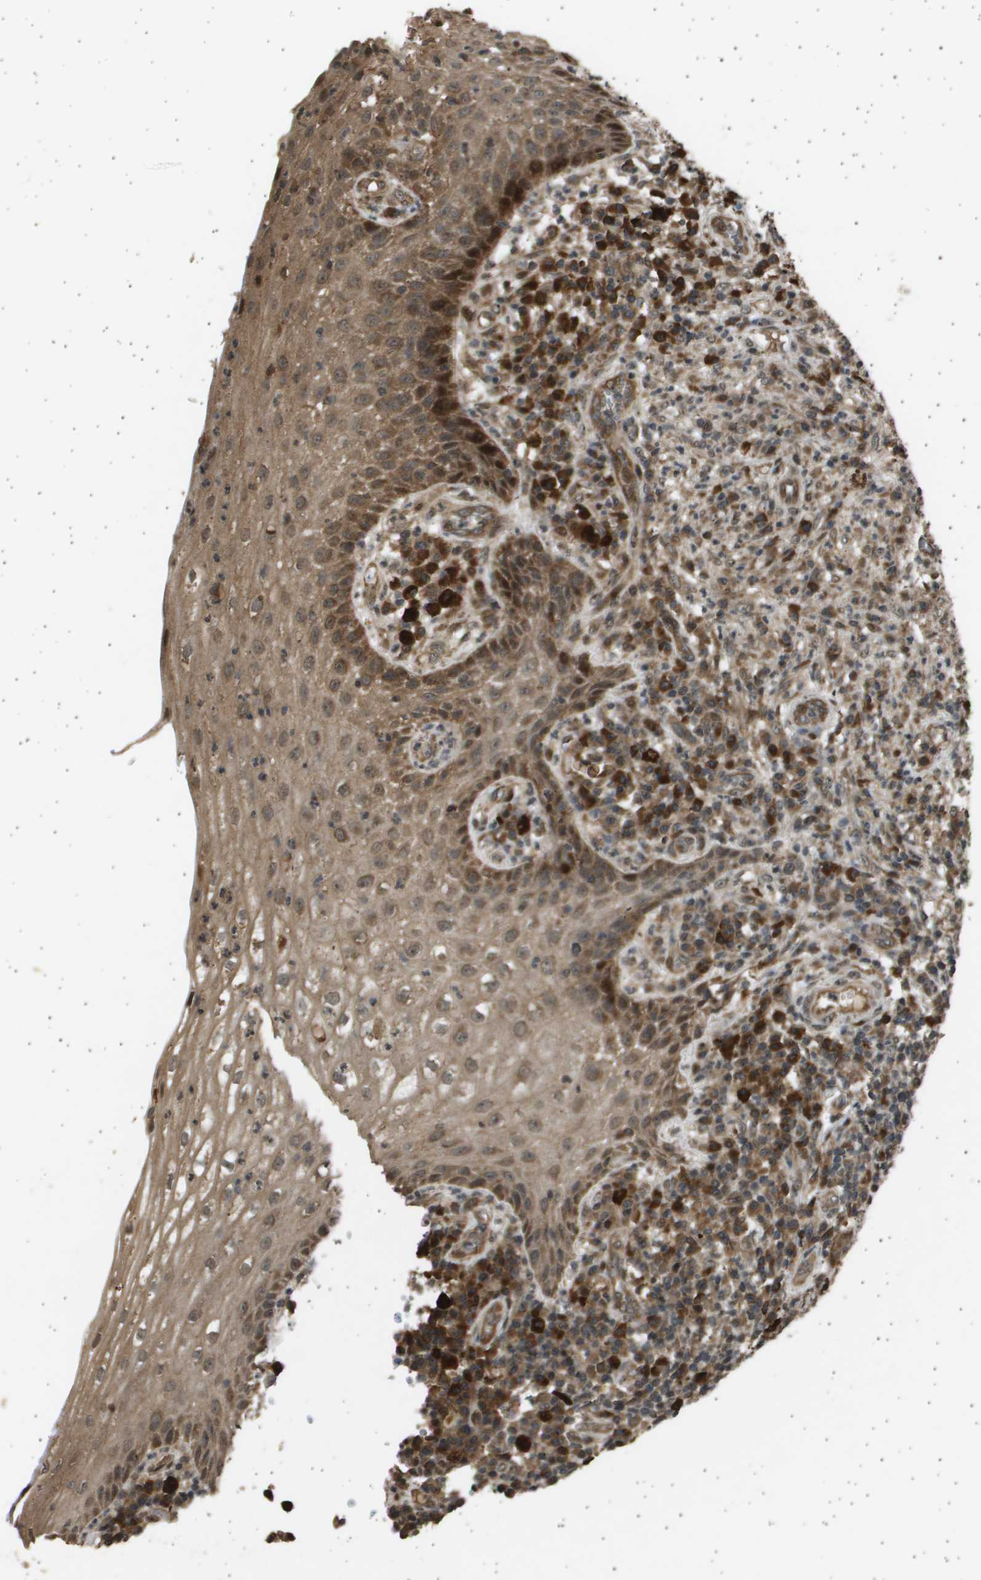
{"staining": {"intensity": "strong", "quantity": ">75%", "location": "cytoplasmic/membranous,nuclear"}, "tissue": "cervical cancer", "cell_type": "Tumor cells", "image_type": "cancer", "snomed": [{"axis": "morphology", "description": "Squamous cell carcinoma, NOS"}, {"axis": "topography", "description": "Cervix"}], "caption": "DAB immunohistochemical staining of human cervical cancer displays strong cytoplasmic/membranous and nuclear protein expression in about >75% of tumor cells.", "gene": "TNRC6A", "patient": {"sex": "female", "age": 34}}